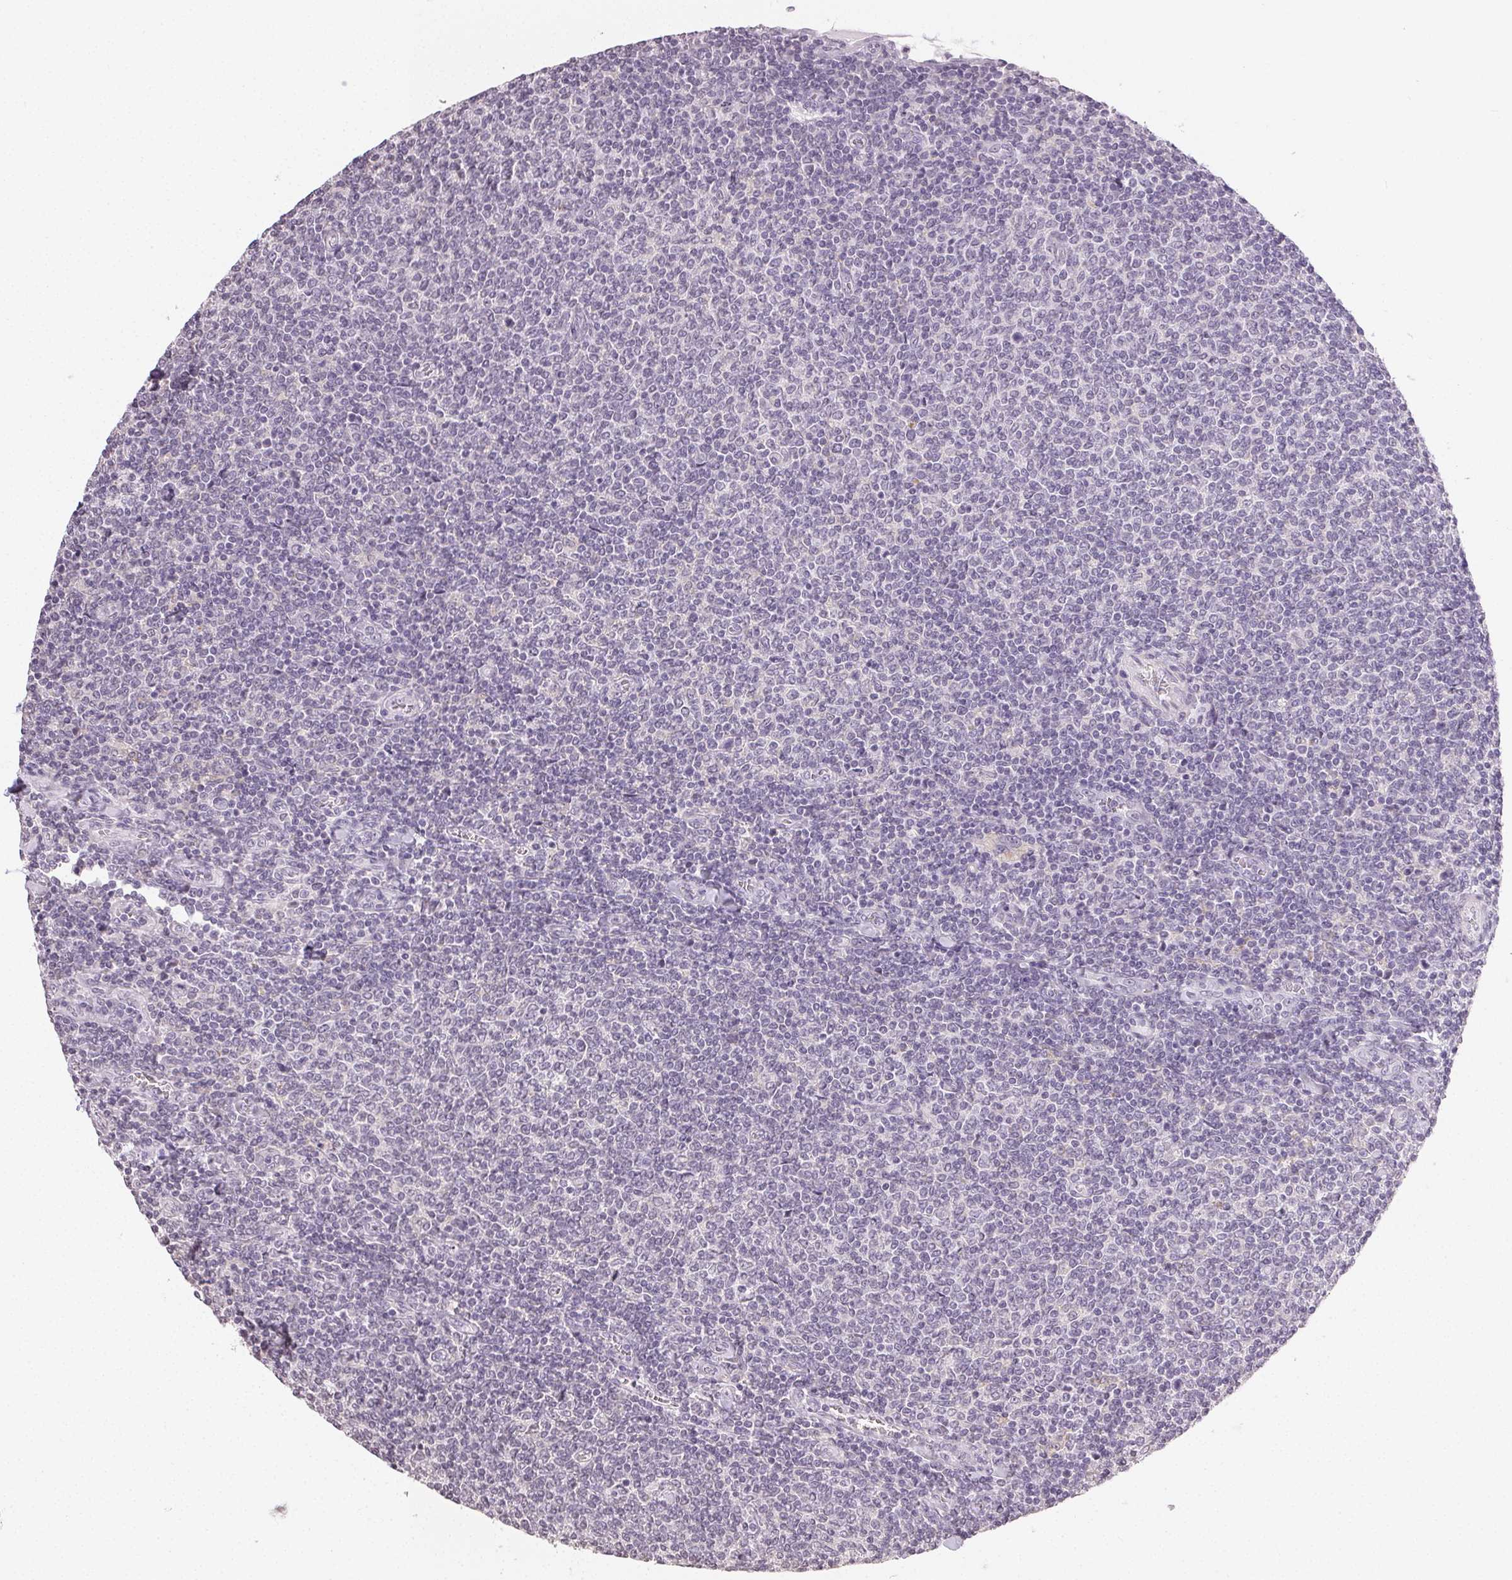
{"staining": {"intensity": "negative", "quantity": "none", "location": "none"}, "tissue": "lymphoma", "cell_type": "Tumor cells", "image_type": "cancer", "snomed": [{"axis": "morphology", "description": "Malignant lymphoma, non-Hodgkin's type, Low grade"}, {"axis": "topography", "description": "Lymph node"}], "caption": "Immunohistochemical staining of human lymphoma shows no significant expression in tumor cells. (DAB IHC with hematoxylin counter stain).", "gene": "TMEM174", "patient": {"sex": "male", "age": 52}}